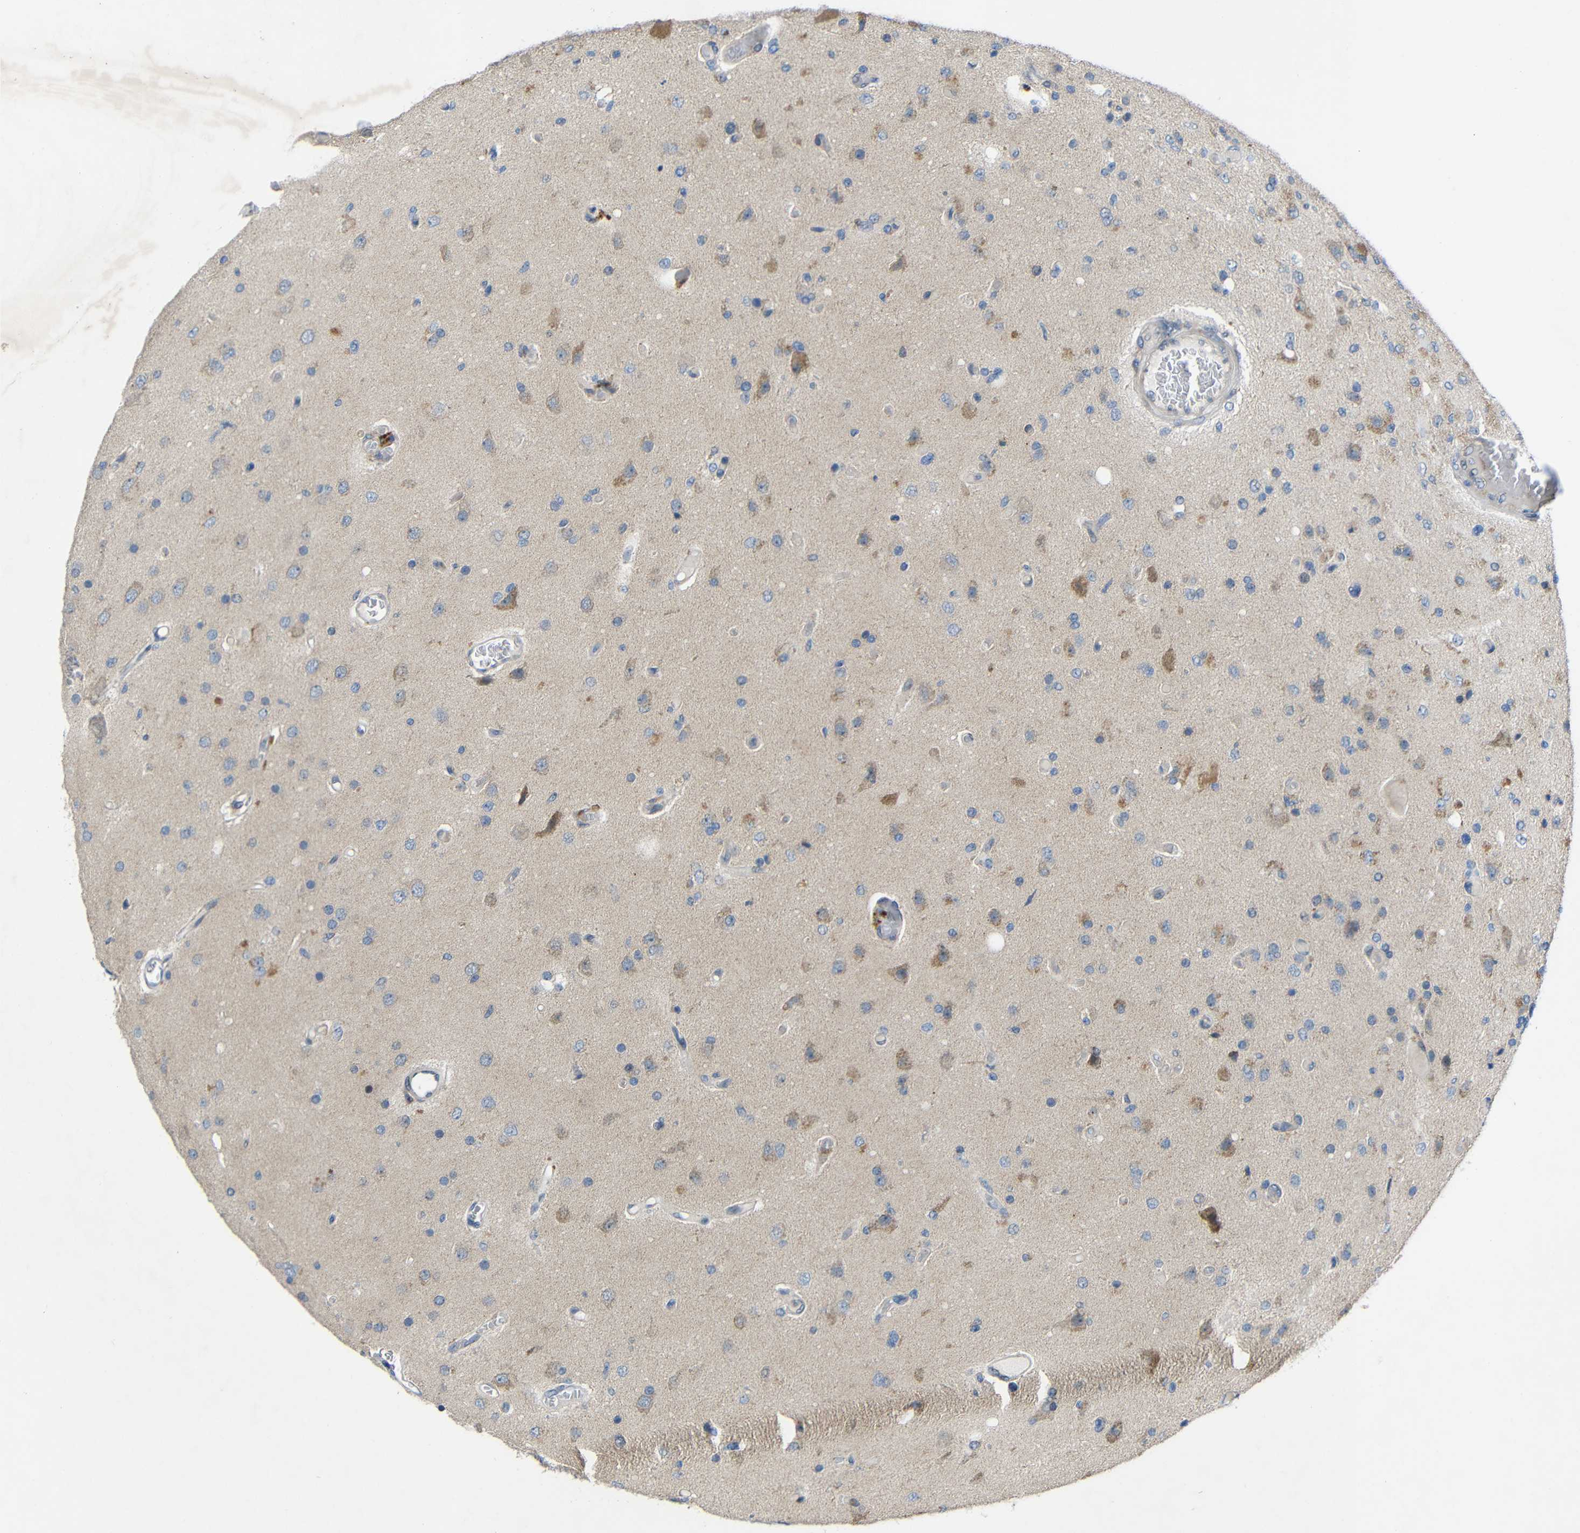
{"staining": {"intensity": "negative", "quantity": "none", "location": "none"}, "tissue": "glioma", "cell_type": "Tumor cells", "image_type": "cancer", "snomed": [{"axis": "morphology", "description": "Normal tissue, NOS"}, {"axis": "morphology", "description": "Glioma, malignant, High grade"}, {"axis": "topography", "description": "Cerebral cortex"}], "caption": "A high-resolution micrograph shows IHC staining of glioma, which demonstrates no significant expression in tumor cells. (DAB immunohistochemistry (IHC) visualized using brightfield microscopy, high magnification).", "gene": "TMEM25", "patient": {"sex": "male", "age": 77}}